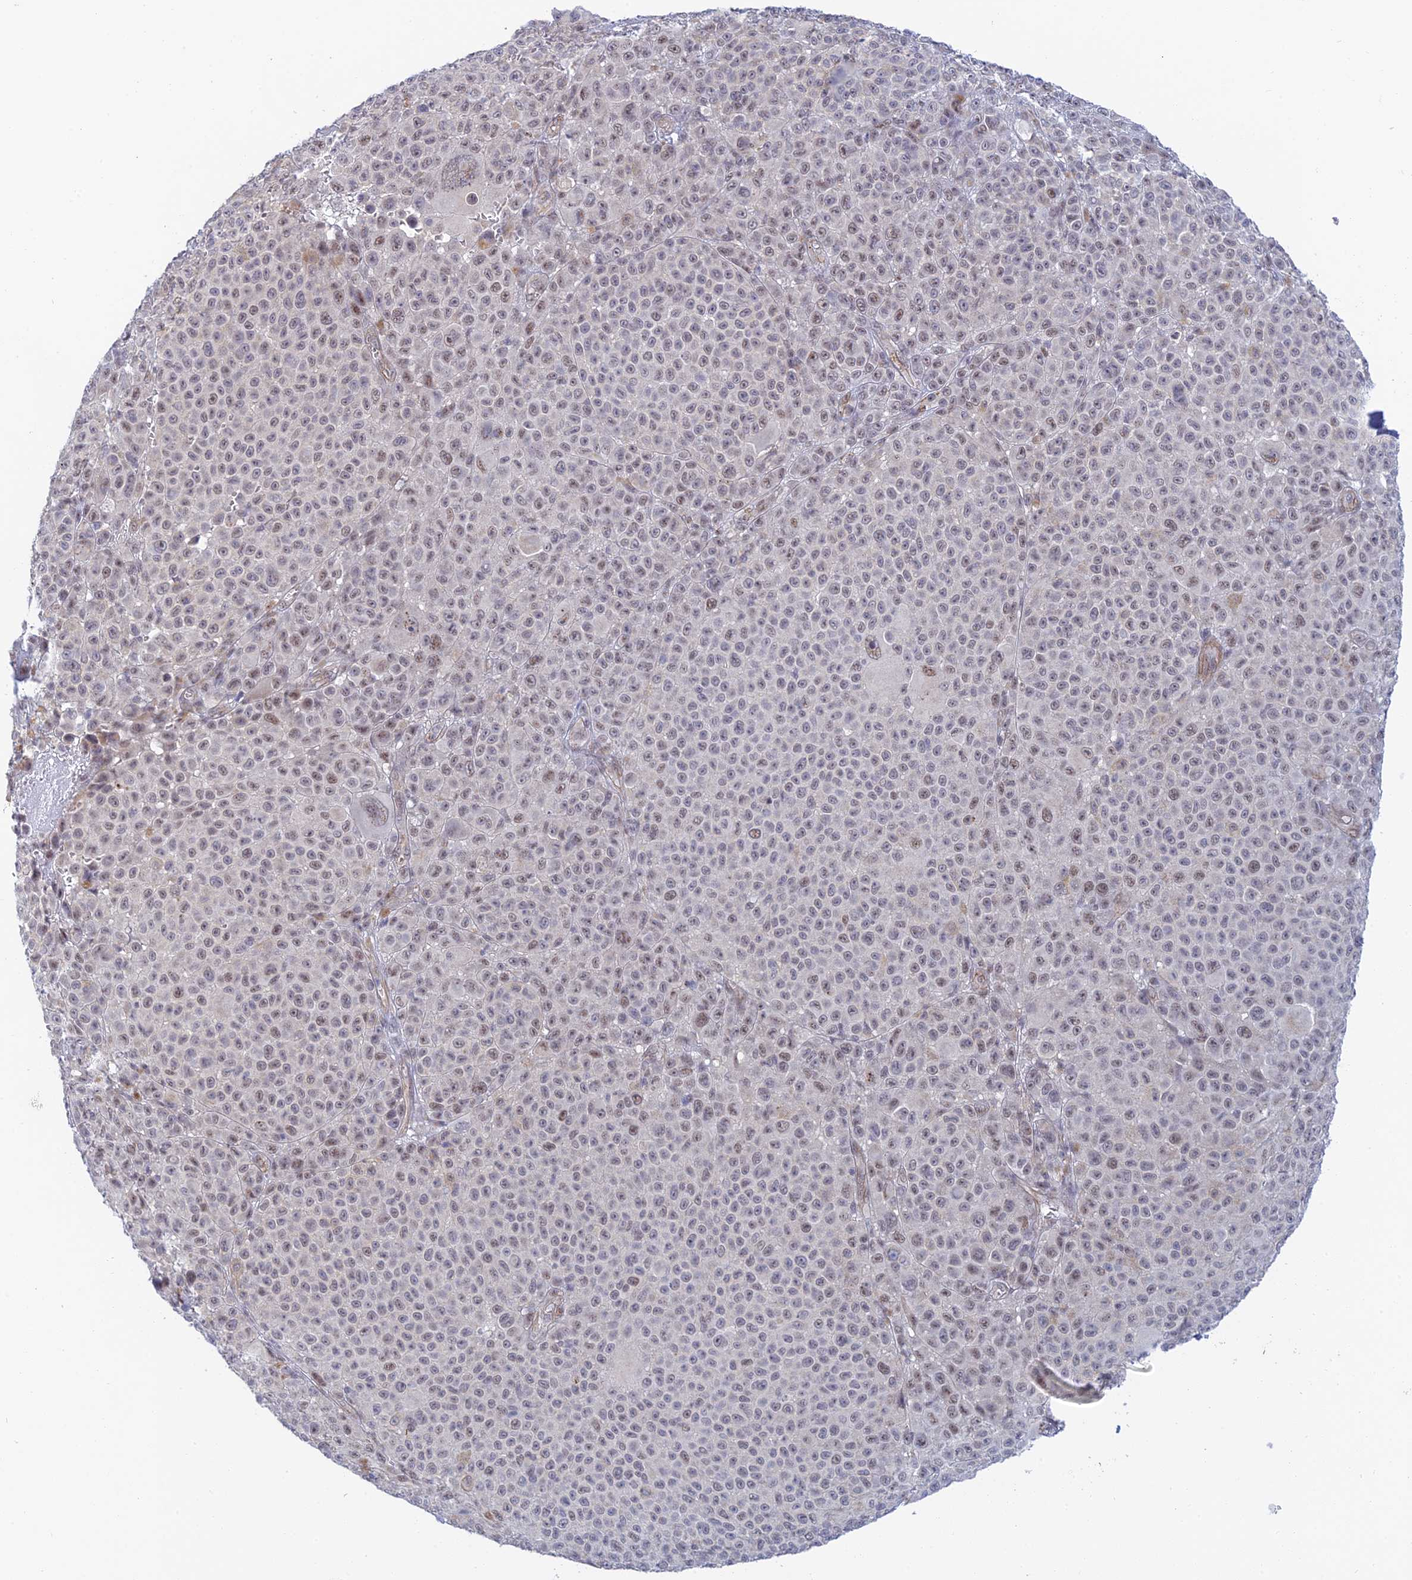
{"staining": {"intensity": "weak", "quantity": ">75%", "location": "nuclear"}, "tissue": "melanoma", "cell_type": "Tumor cells", "image_type": "cancer", "snomed": [{"axis": "morphology", "description": "Malignant melanoma, NOS"}, {"axis": "topography", "description": "Skin"}], "caption": "A high-resolution histopathology image shows immunohistochemistry (IHC) staining of malignant melanoma, which demonstrates weak nuclear staining in about >75% of tumor cells.", "gene": "CFAP92", "patient": {"sex": "female", "age": 94}}